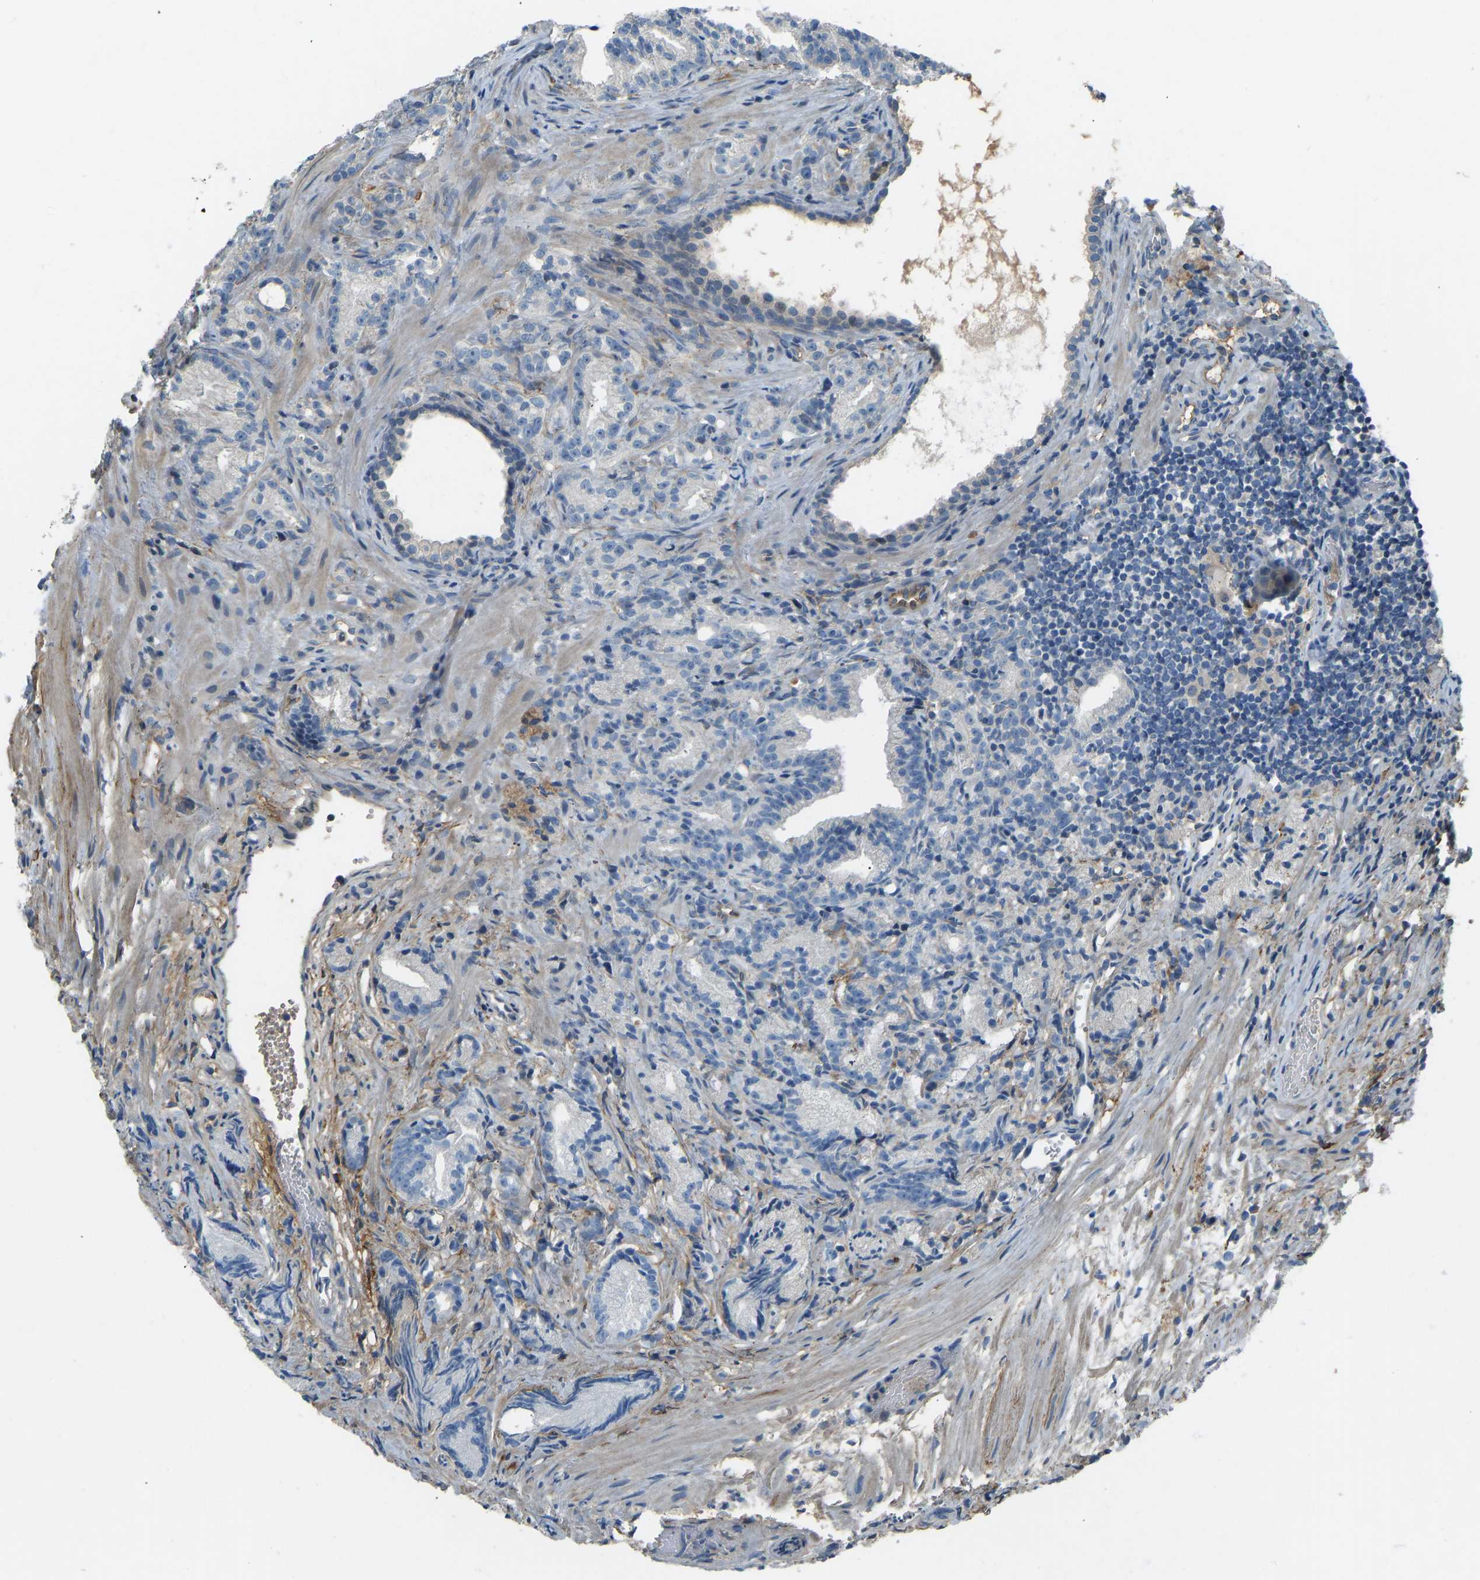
{"staining": {"intensity": "negative", "quantity": "none", "location": "none"}, "tissue": "prostate cancer", "cell_type": "Tumor cells", "image_type": "cancer", "snomed": [{"axis": "morphology", "description": "Adenocarcinoma, Low grade"}, {"axis": "topography", "description": "Prostate"}], "caption": "Protein analysis of adenocarcinoma (low-grade) (prostate) displays no significant staining in tumor cells.", "gene": "FBLN2", "patient": {"sex": "male", "age": 89}}